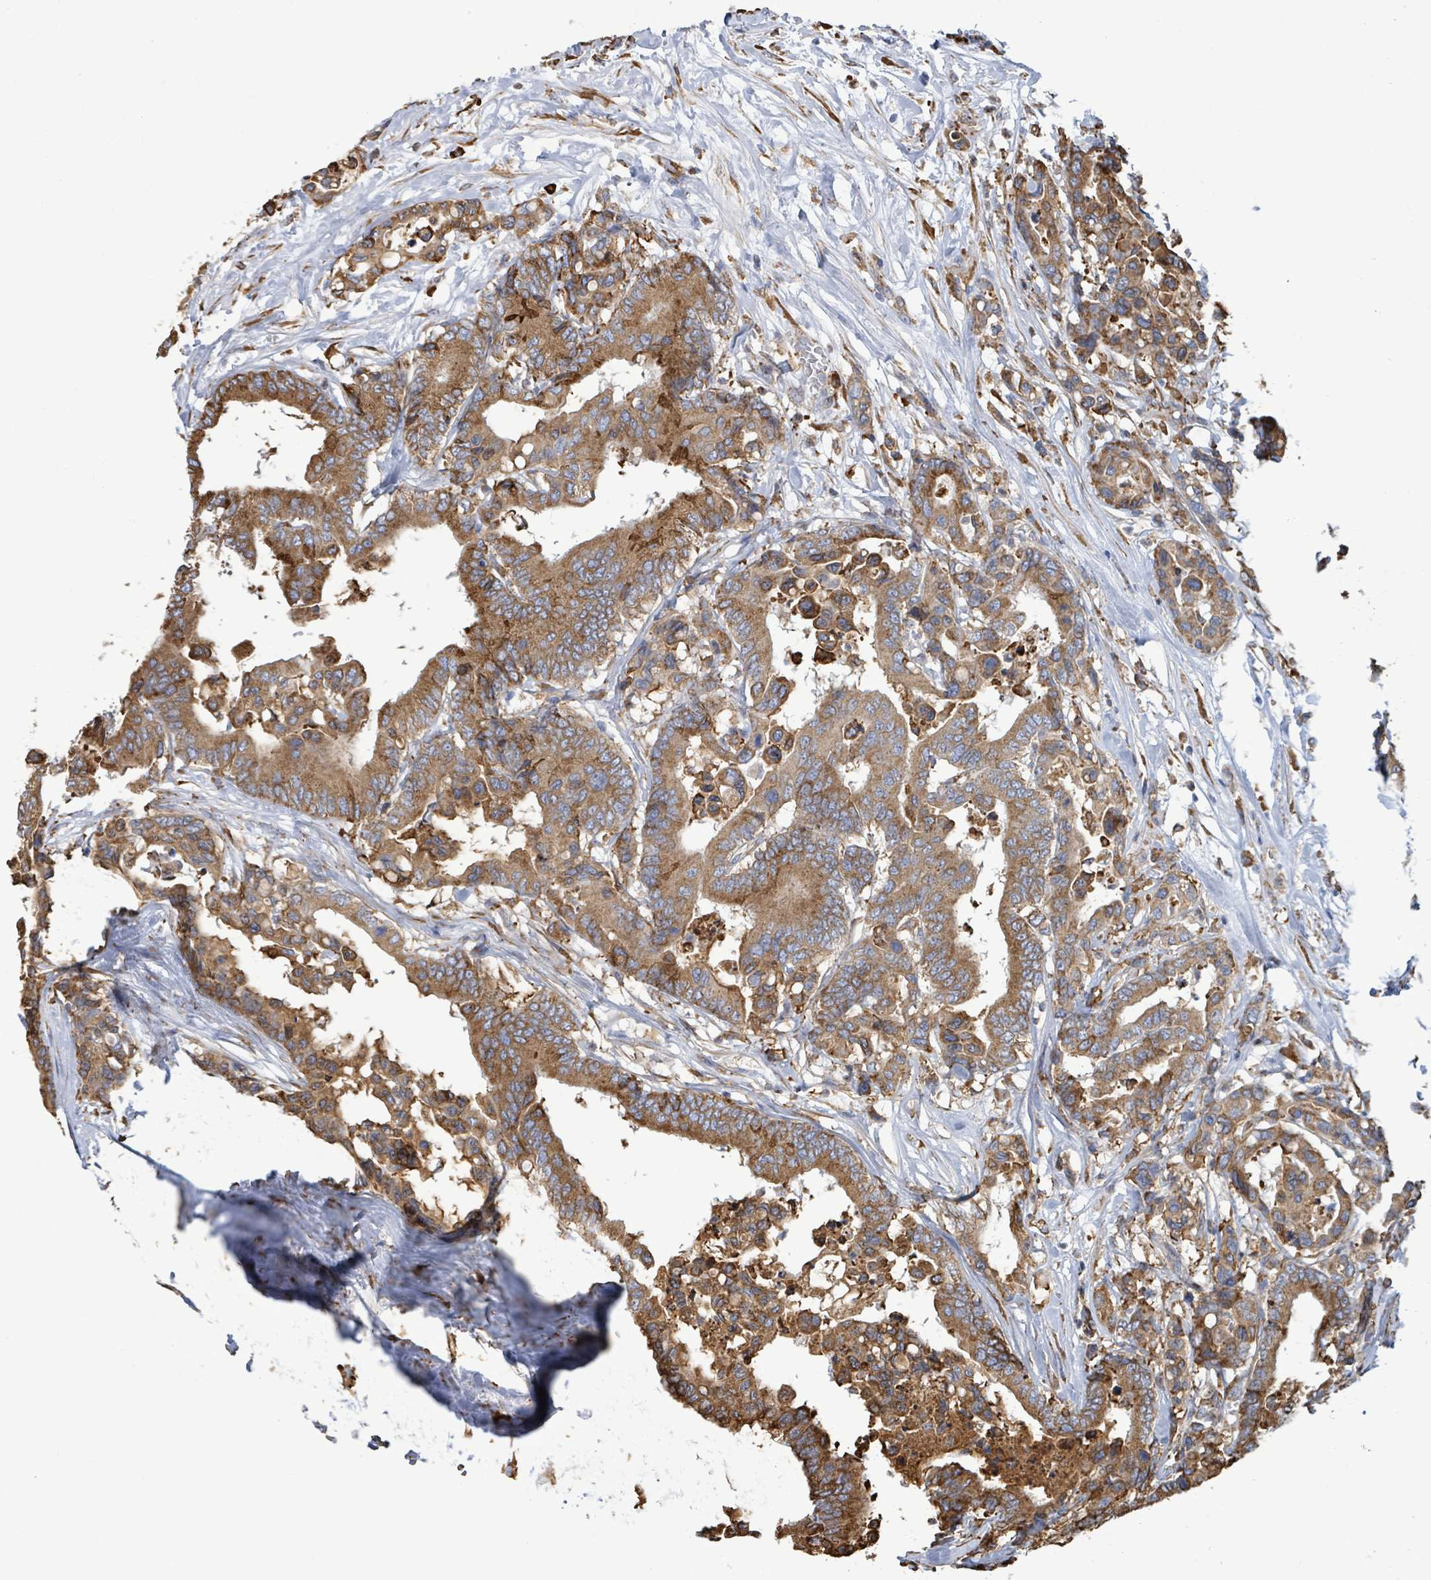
{"staining": {"intensity": "strong", "quantity": ">75%", "location": "cytoplasmic/membranous"}, "tissue": "colorectal cancer", "cell_type": "Tumor cells", "image_type": "cancer", "snomed": [{"axis": "morphology", "description": "Normal tissue, NOS"}, {"axis": "morphology", "description": "Adenocarcinoma, NOS"}, {"axis": "topography", "description": "Colon"}], "caption": "This photomicrograph shows immunohistochemistry staining of colorectal cancer (adenocarcinoma), with high strong cytoplasmic/membranous positivity in about >75% of tumor cells.", "gene": "RFPL4A", "patient": {"sex": "male", "age": 82}}